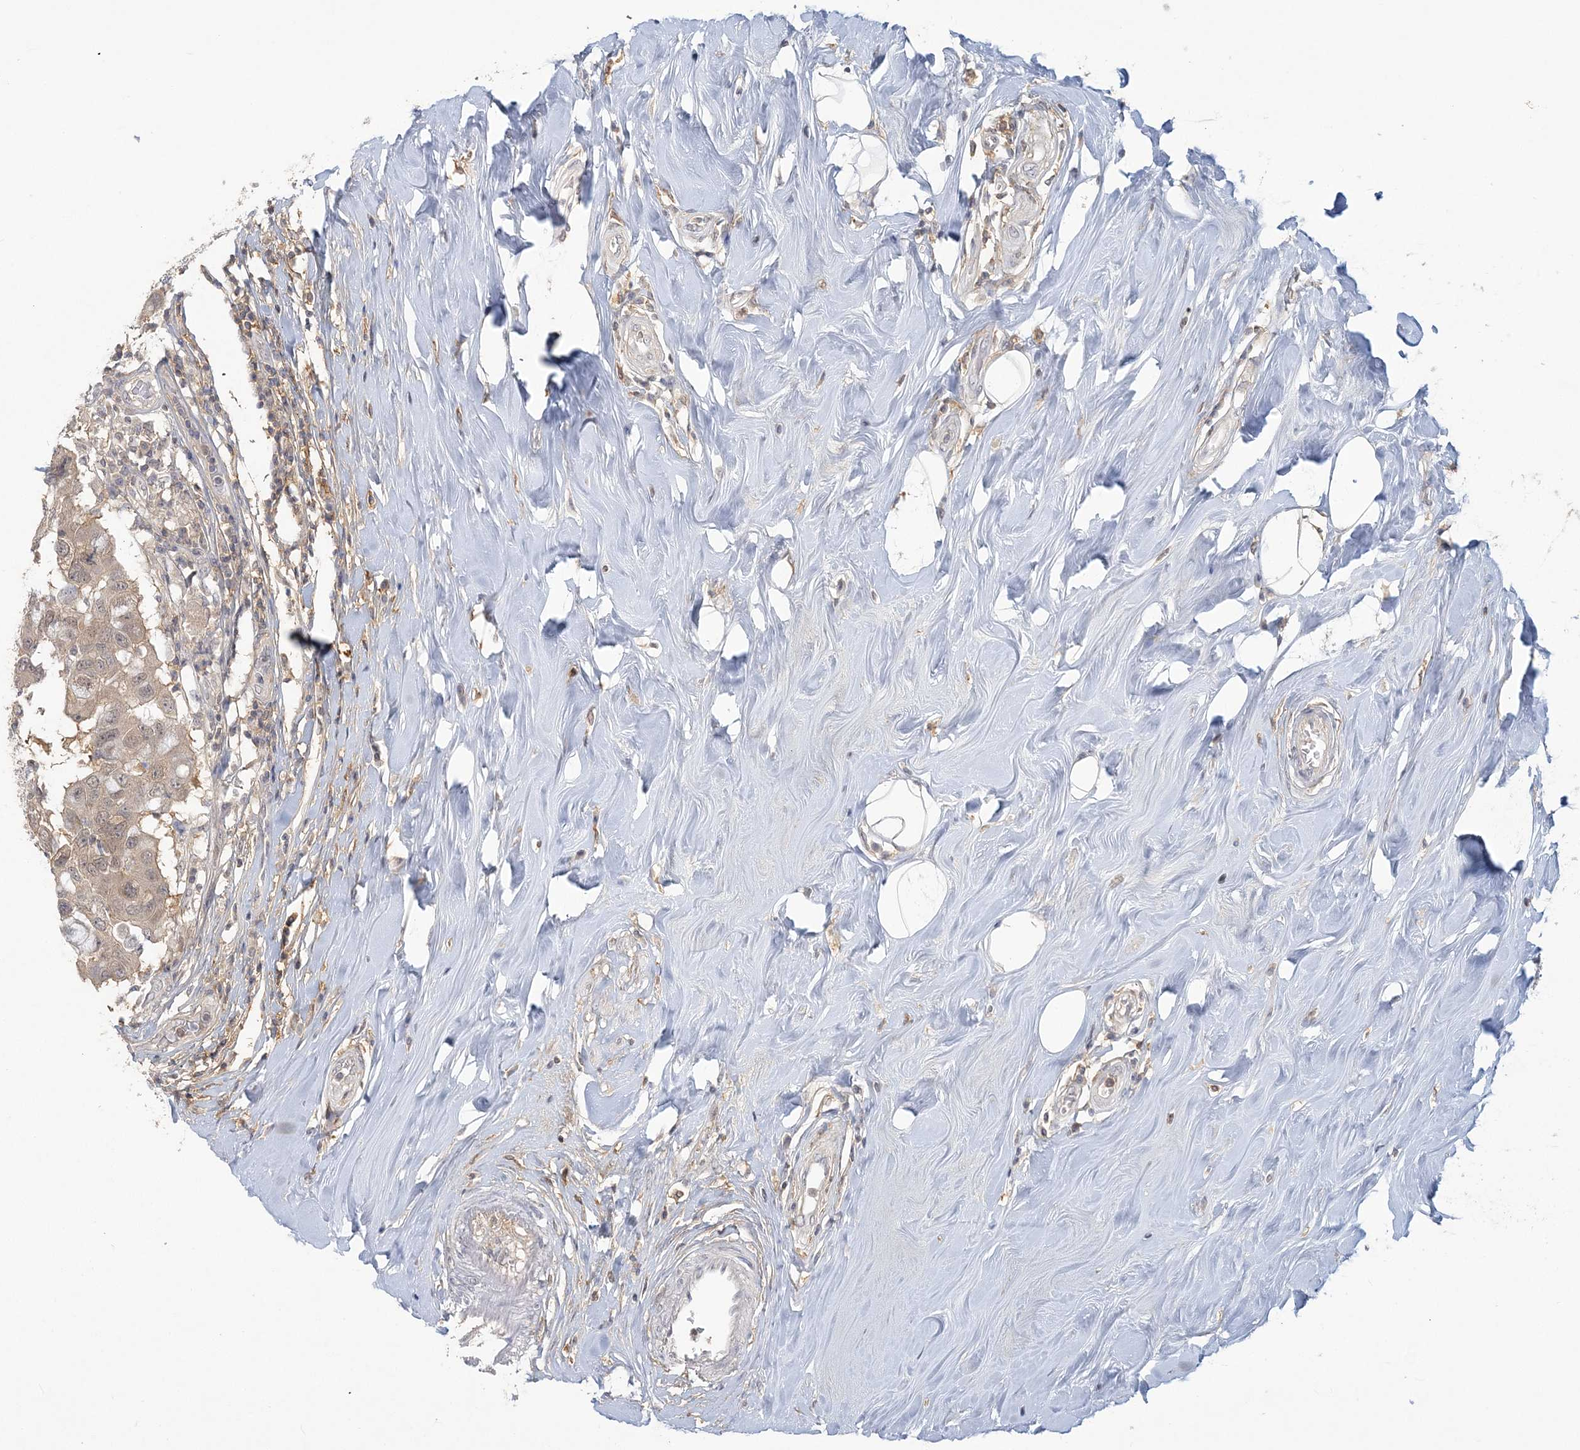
{"staining": {"intensity": "weak", "quantity": ">75%", "location": "cytoplasmic/membranous,nuclear"}, "tissue": "breast cancer", "cell_type": "Tumor cells", "image_type": "cancer", "snomed": [{"axis": "morphology", "description": "Duct carcinoma"}, {"axis": "topography", "description": "Breast"}], "caption": "DAB immunohistochemical staining of breast cancer (invasive ductal carcinoma) demonstrates weak cytoplasmic/membranous and nuclear protein positivity in approximately >75% of tumor cells.", "gene": "ANKS1A", "patient": {"sex": "female", "age": 27}}